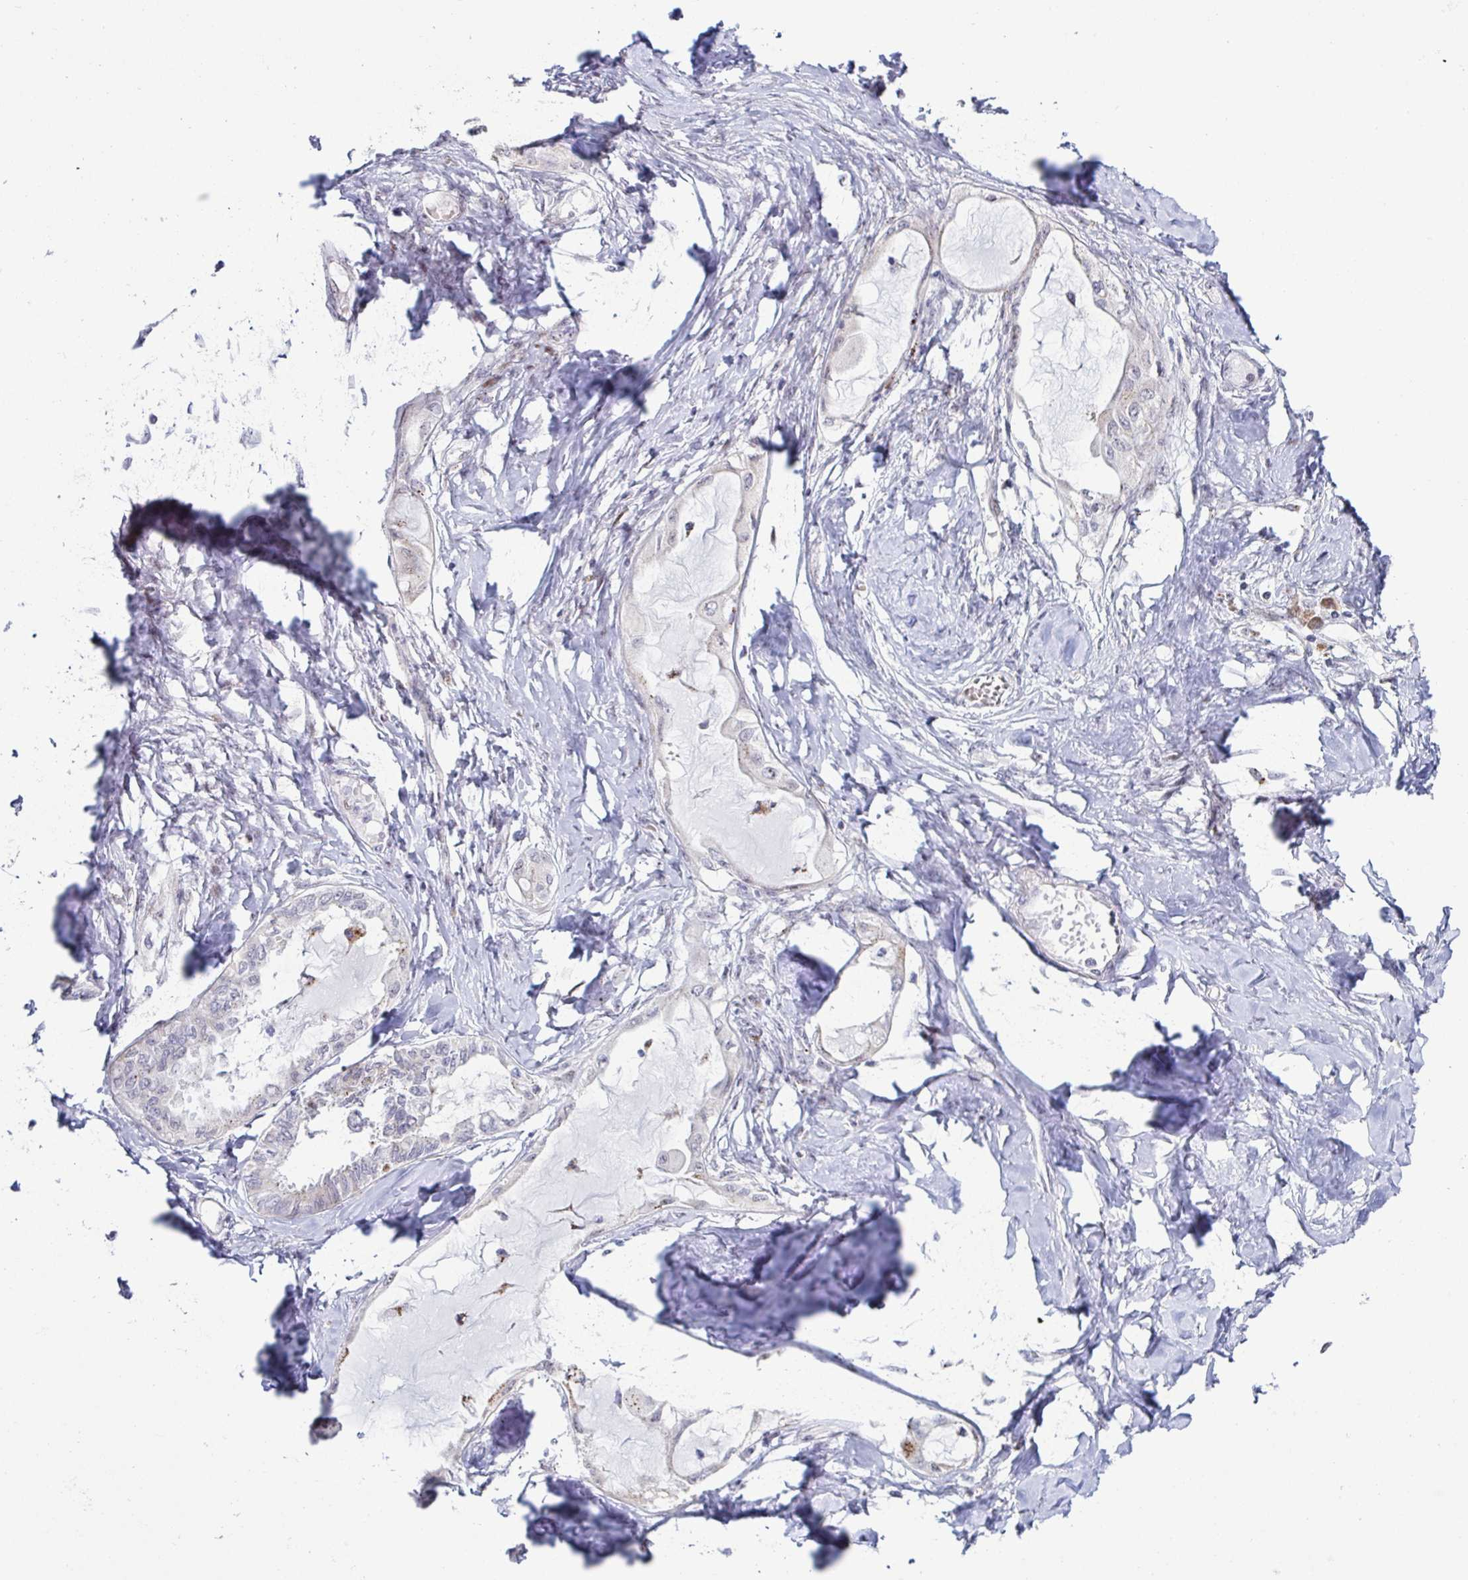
{"staining": {"intensity": "negative", "quantity": "none", "location": "none"}, "tissue": "ovarian cancer", "cell_type": "Tumor cells", "image_type": "cancer", "snomed": [{"axis": "morphology", "description": "Carcinoma, endometroid"}, {"axis": "topography", "description": "Ovary"}], "caption": "Immunohistochemistry (IHC) of human ovarian cancer shows no positivity in tumor cells.", "gene": "DZIP1", "patient": {"sex": "female", "age": 70}}